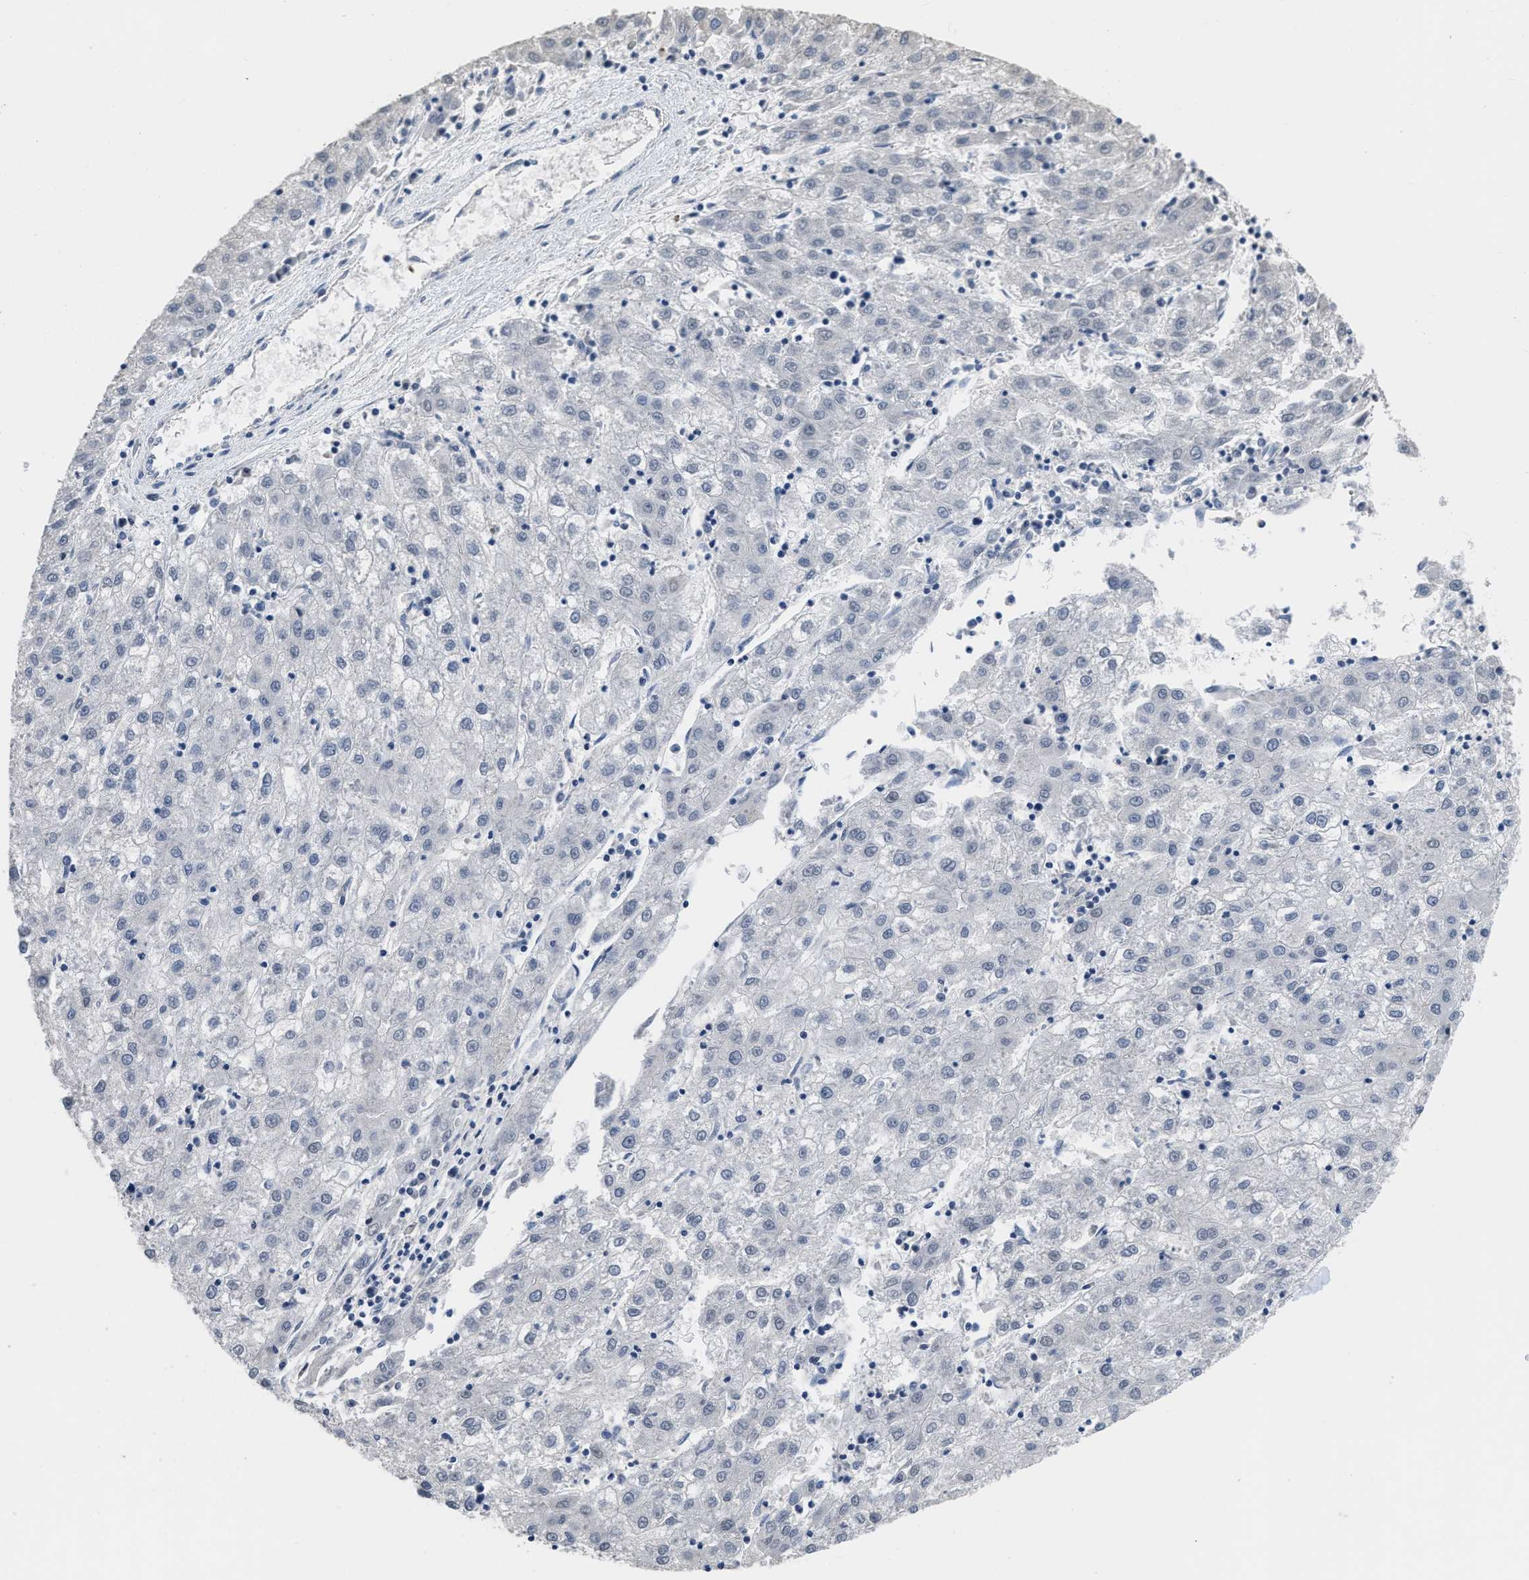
{"staining": {"intensity": "negative", "quantity": "none", "location": "none"}, "tissue": "liver cancer", "cell_type": "Tumor cells", "image_type": "cancer", "snomed": [{"axis": "morphology", "description": "Carcinoma, Hepatocellular, NOS"}, {"axis": "topography", "description": "Liver"}], "caption": "The IHC histopathology image has no significant staining in tumor cells of liver hepatocellular carcinoma tissue. The staining was performed using DAB (3,3'-diaminobenzidine) to visualize the protein expression in brown, while the nuclei were stained in blue with hematoxylin (Magnification: 20x).", "gene": "SETDB1", "patient": {"sex": "male", "age": 72}}